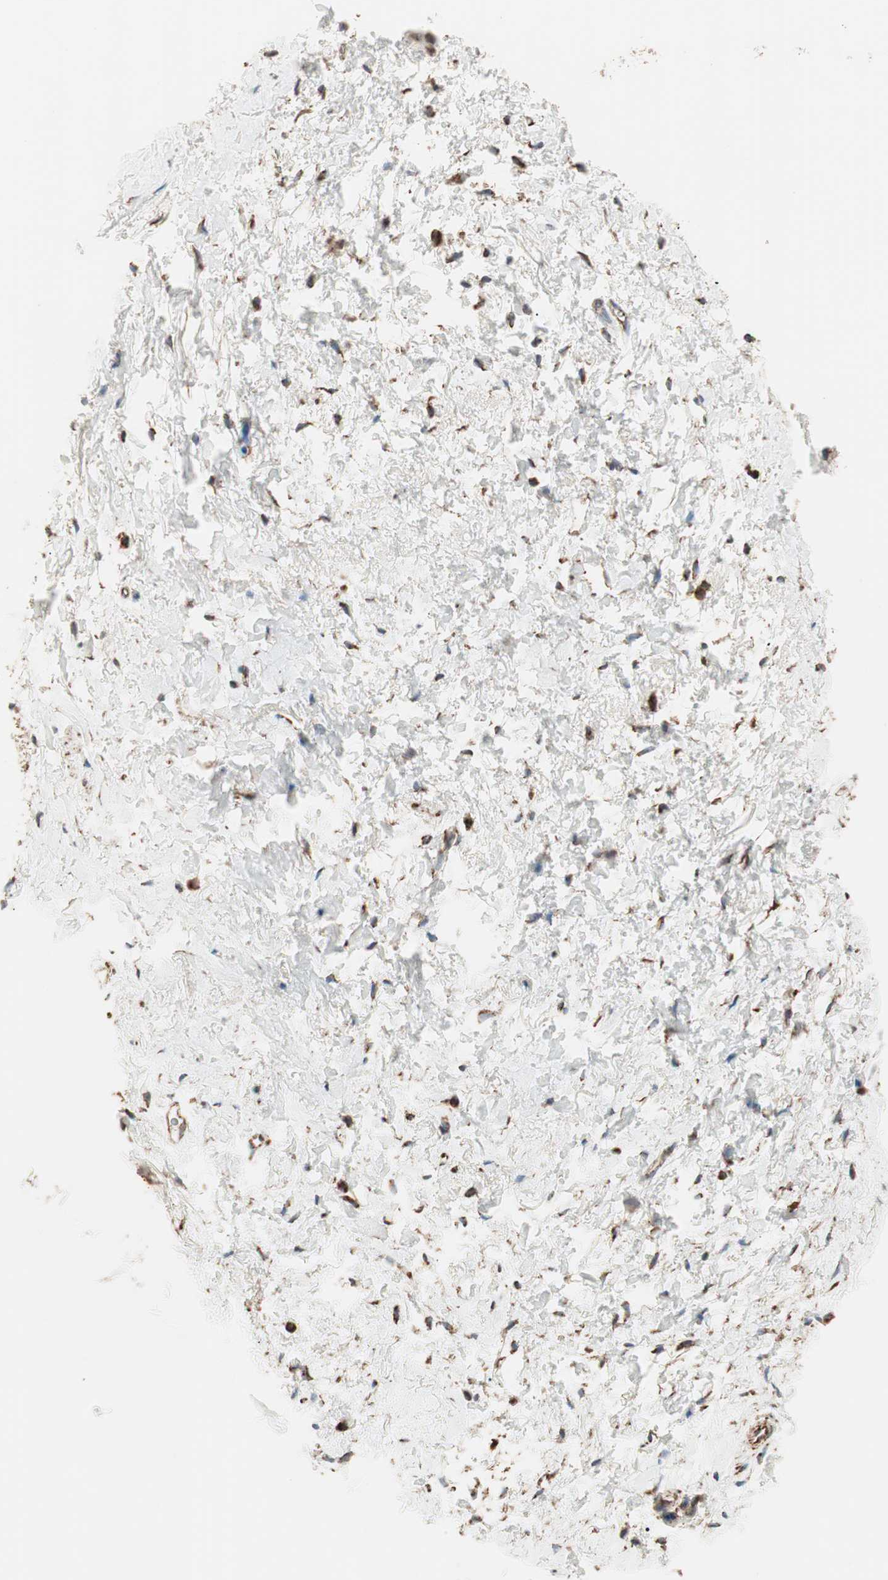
{"staining": {"intensity": "moderate", "quantity": ">75%", "location": "cytoplasmic/membranous"}, "tissue": "adipose tissue", "cell_type": "Adipocytes", "image_type": "normal", "snomed": [{"axis": "morphology", "description": "Normal tissue, NOS"}, {"axis": "topography", "description": "Soft tissue"}, {"axis": "topography", "description": "Peripheral nerve tissue"}], "caption": "An image of adipose tissue stained for a protein displays moderate cytoplasmic/membranous brown staining in adipocytes. (DAB (3,3'-diaminobenzidine) IHC, brown staining for protein, blue staining for nuclei).", "gene": "TOMM22", "patient": {"sex": "female", "age": 71}}